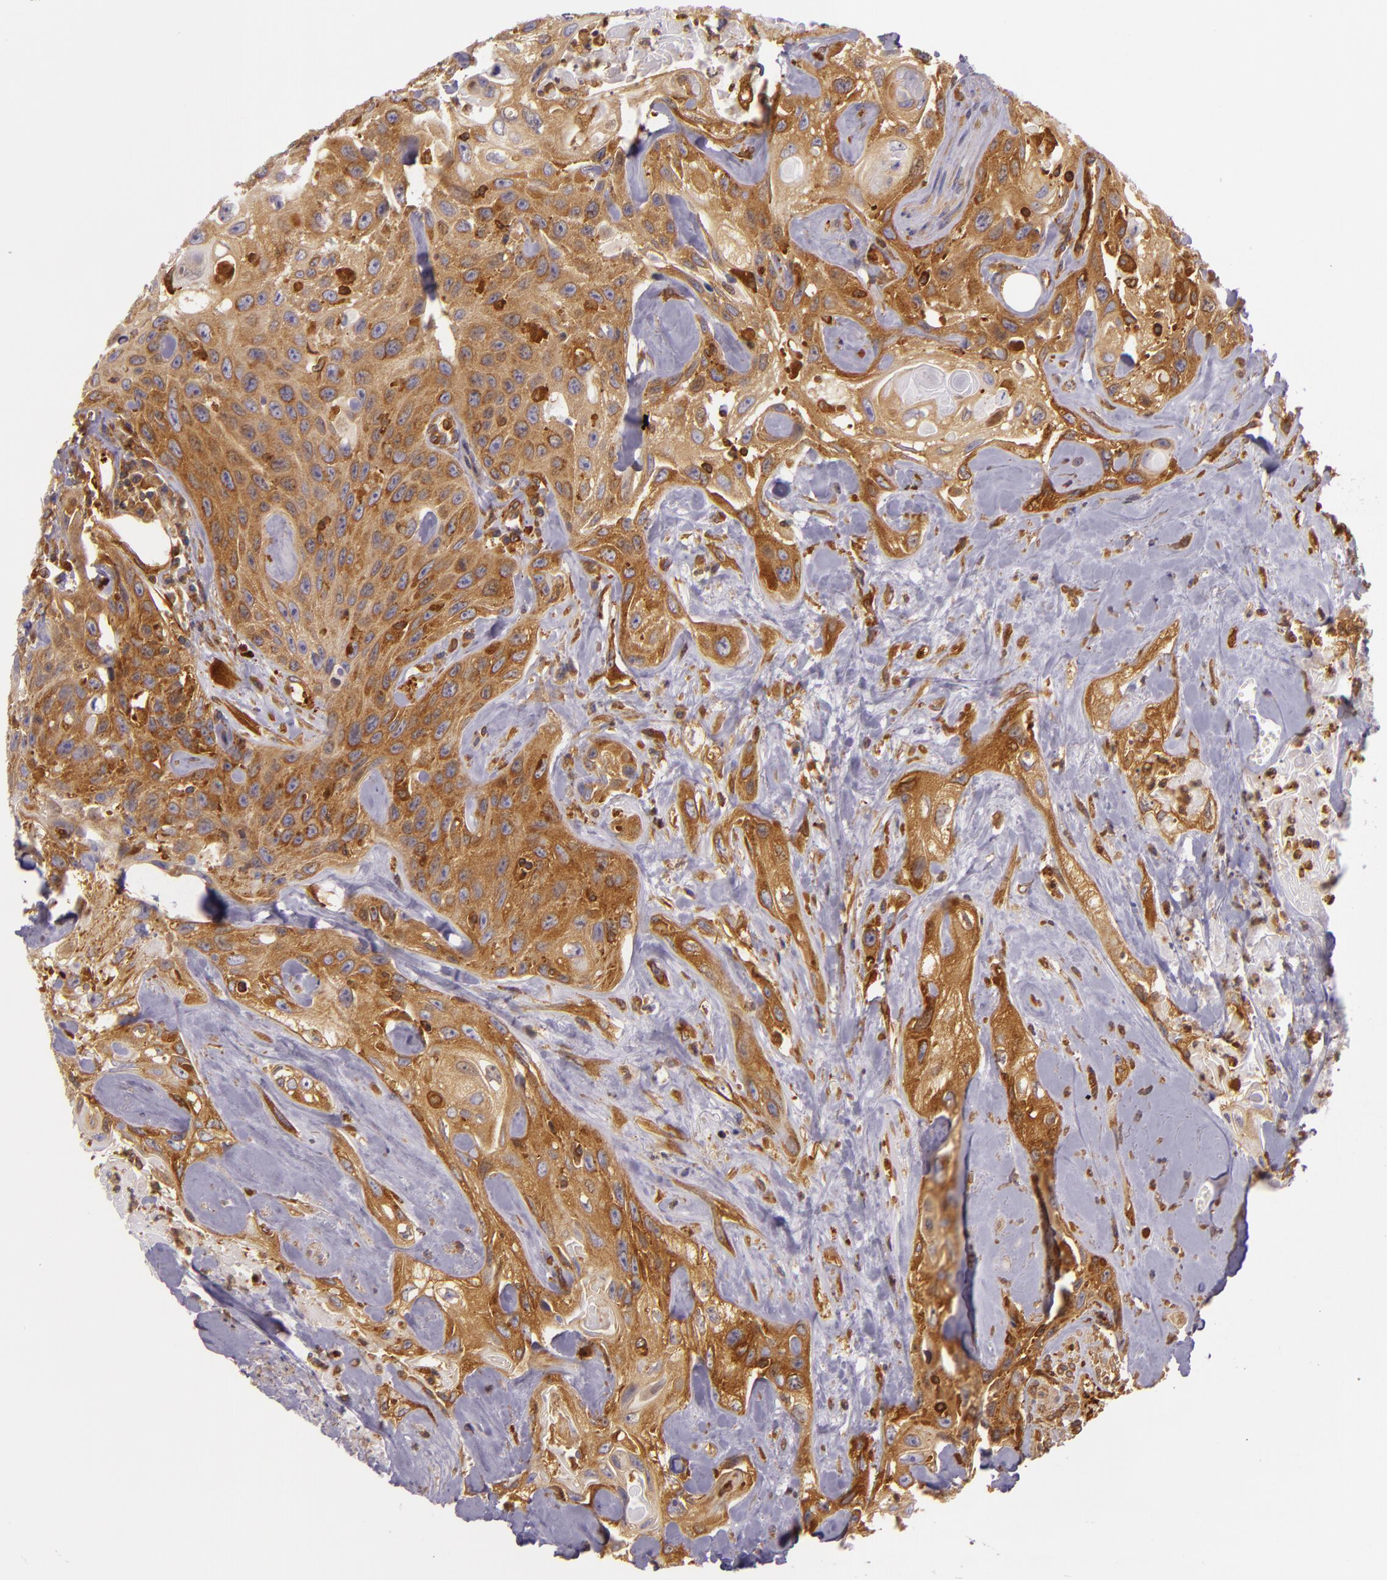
{"staining": {"intensity": "strong", "quantity": ">75%", "location": "cytoplasmic/membranous"}, "tissue": "urothelial cancer", "cell_type": "Tumor cells", "image_type": "cancer", "snomed": [{"axis": "morphology", "description": "Urothelial carcinoma, High grade"}, {"axis": "topography", "description": "Urinary bladder"}], "caption": "Immunohistochemical staining of urothelial cancer demonstrates high levels of strong cytoplasmic/membranous expression in about >75% of tumor cells.", "gene": "TLN1", "patient": {"sex": "female", "age": 84}}